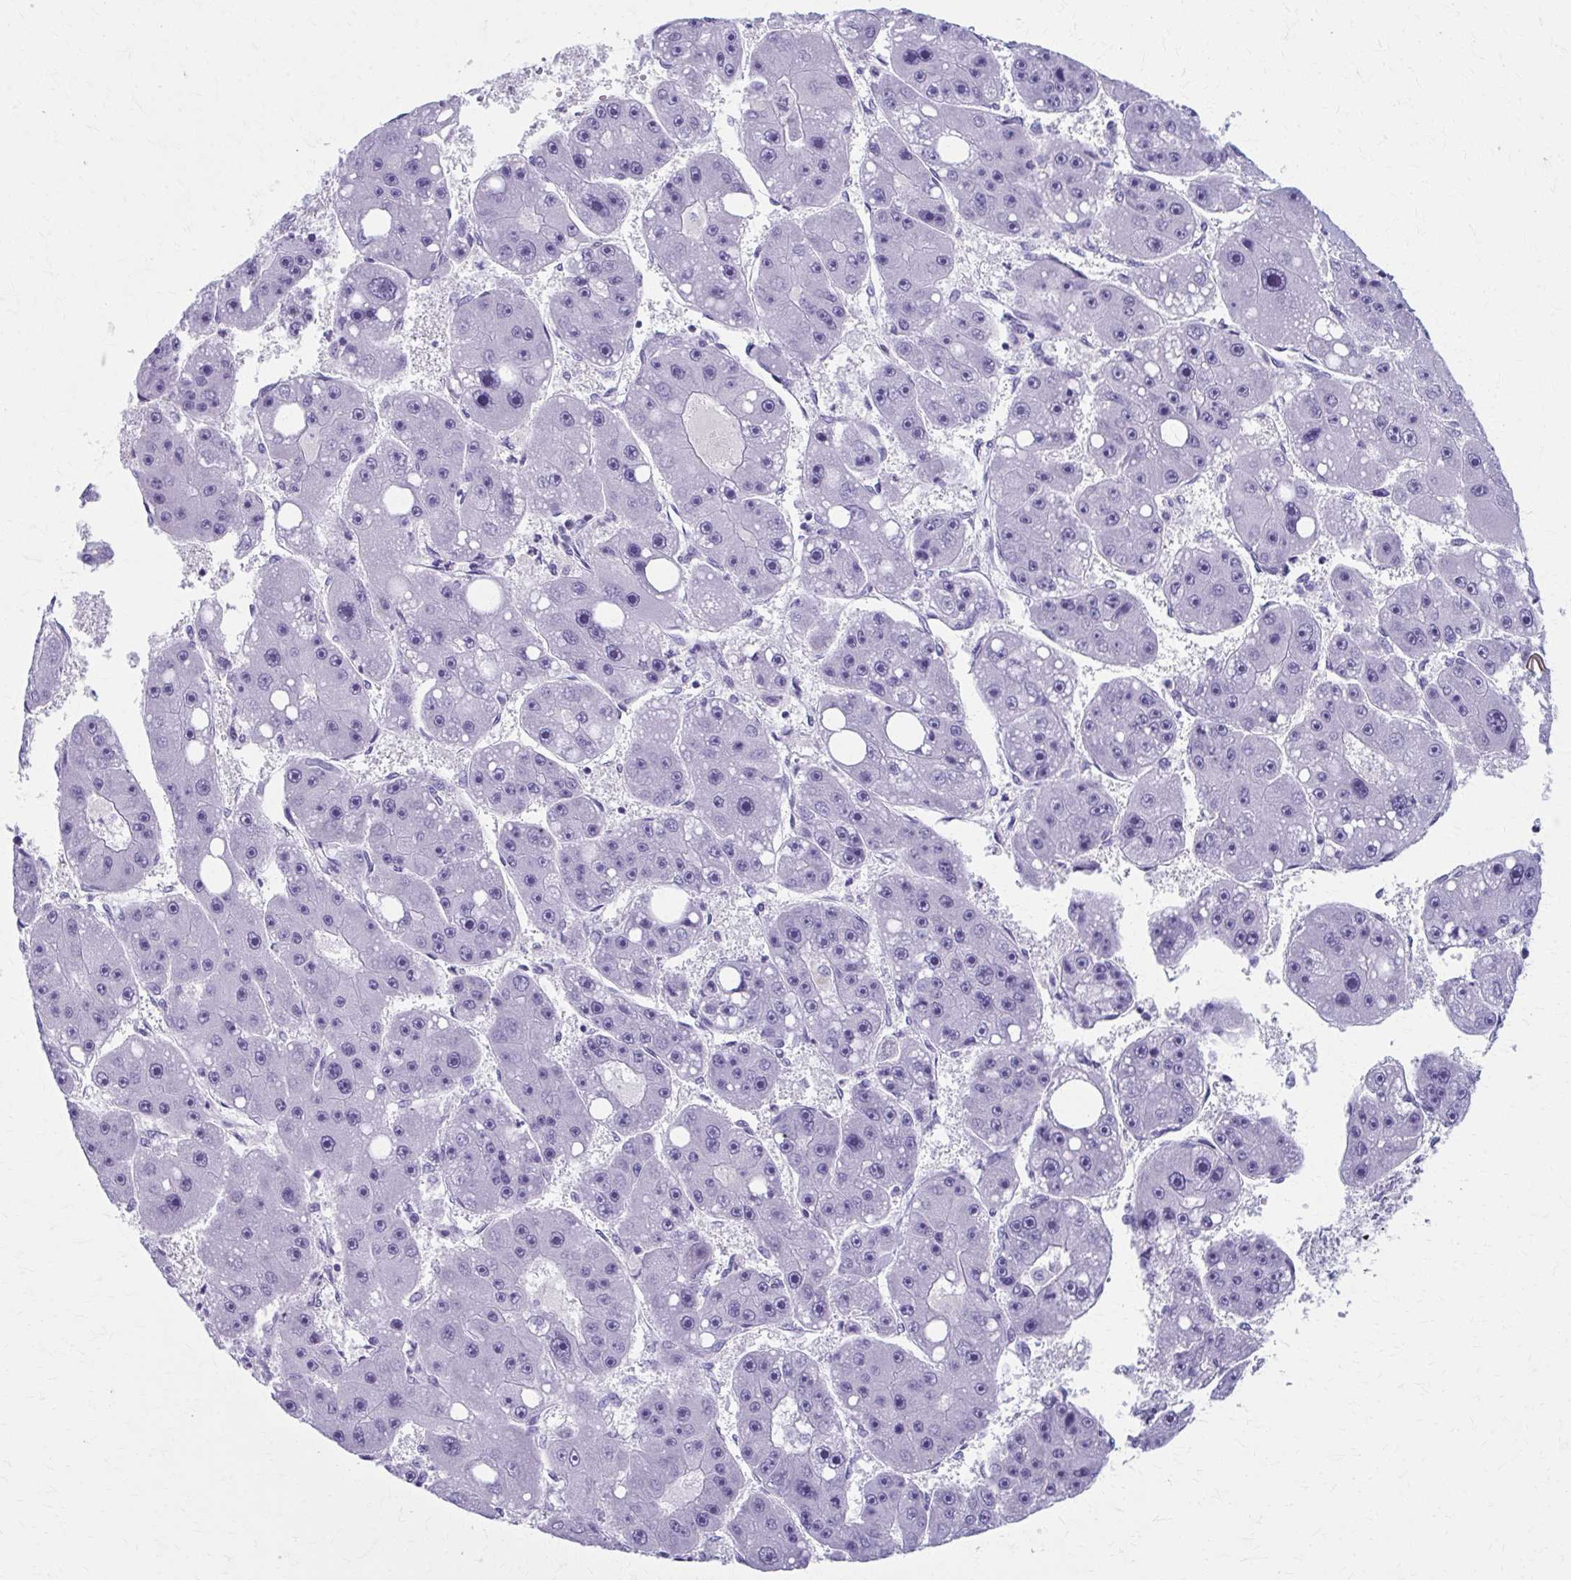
{"staining": {"intensity": "negative", "quantity": "none", "location": "none"}, "tissue": "liver cancer", "cell_type": "Tumor cells", "image_type": "cancer", "snomed": [{"axis": "morphology", "description": "Carcinoma, Hepatocellular, NOS"}, {"axis": "topography", "description": "Liver"}], "caption": "Immunohistochemical staining of human liver cancer demonstrates no significant staining in tumor cells.", "gene": "MPLKIP", "patient": {"sex": "female", "age": 61}}